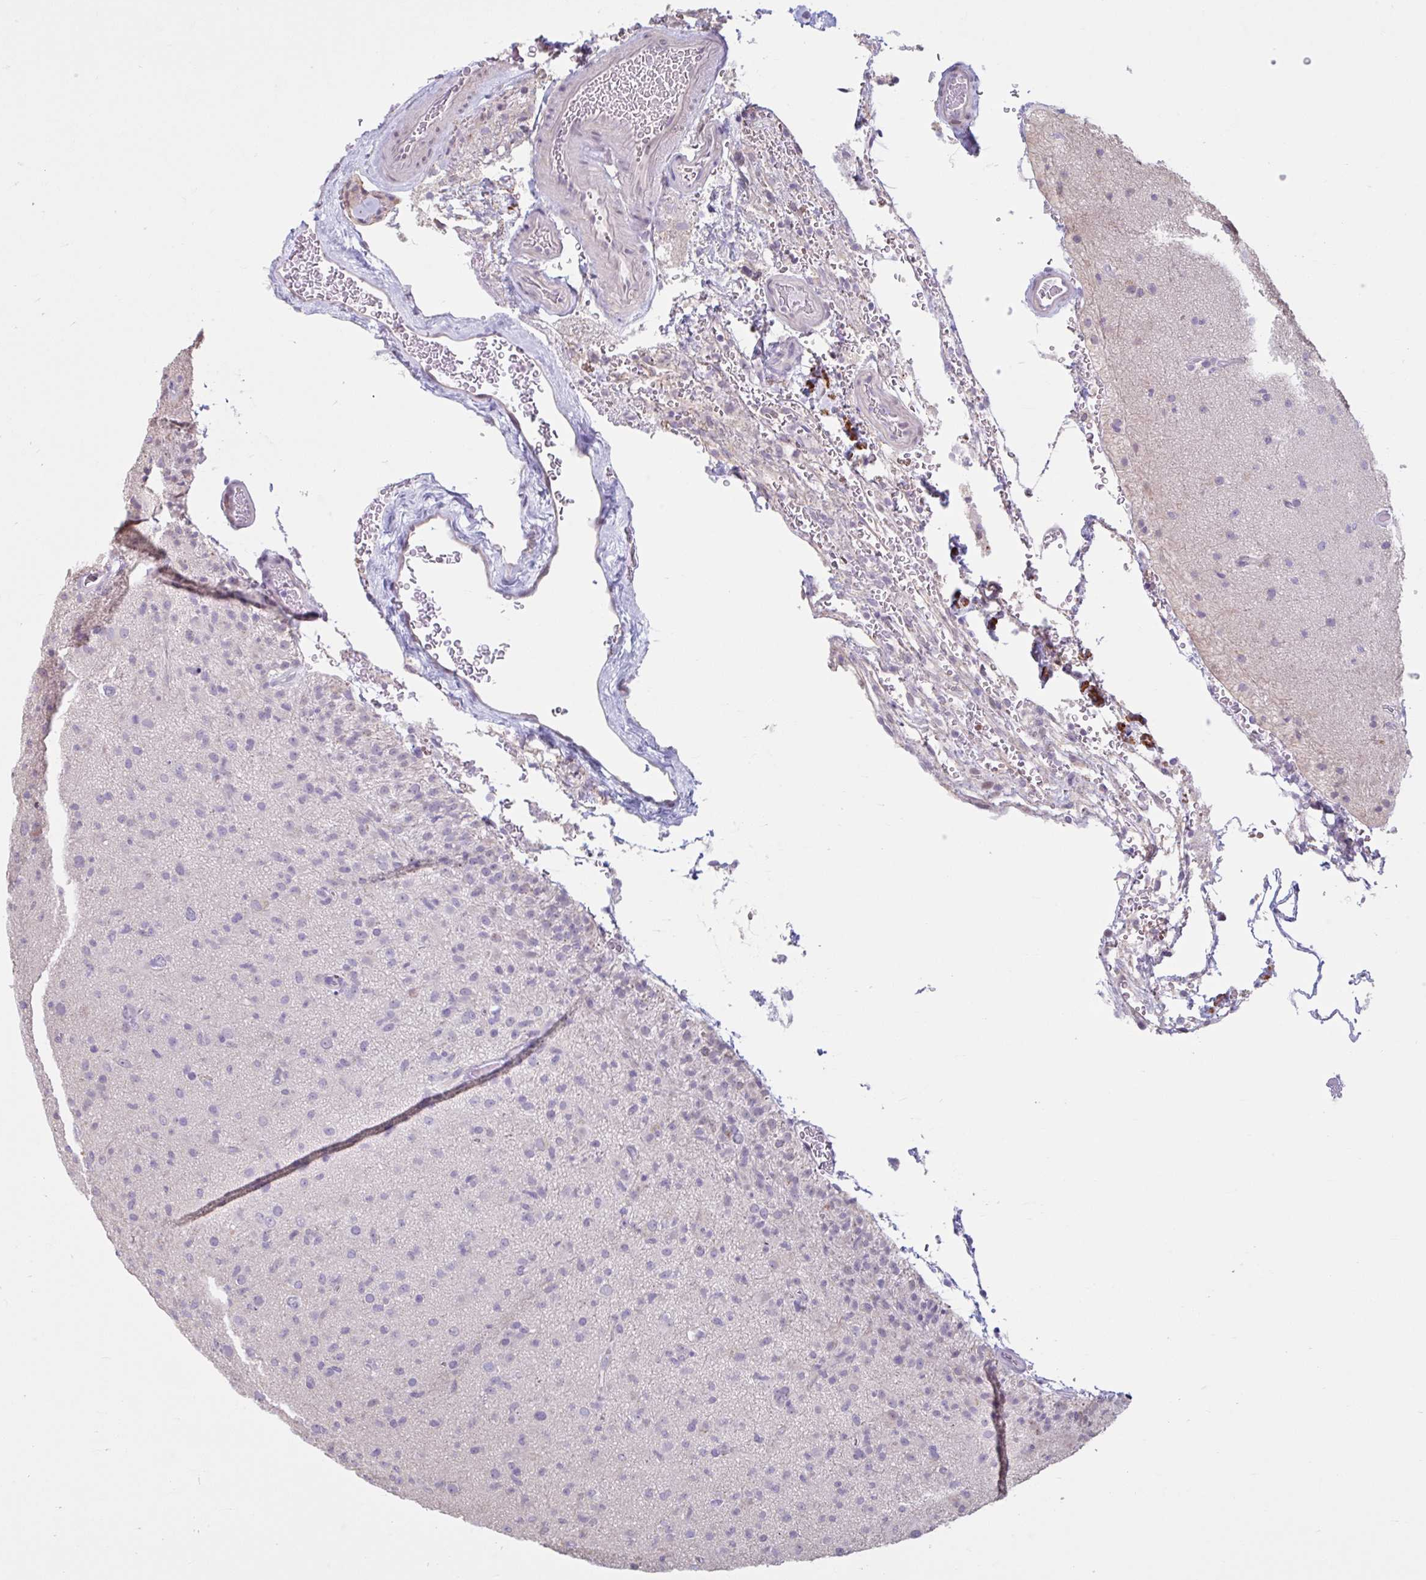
{"staining": {"intensity": "negative", "quantity": "none", "location": "none"}, "tissue": "glioma", "cell_type": "Tumor cells", "image_type": "cancer", "snomed": [{"axis": "morphology", "description": "Glioma, malignant, Low grade"}, {"axis": "topography", "description": "Brain"}], "caption": "This is an immunohistochemistry histopathology image of human glioma. There is no expression in tumor cells.", "gene": "CDH19", "patient": {"sex": "male", "age": 65}}